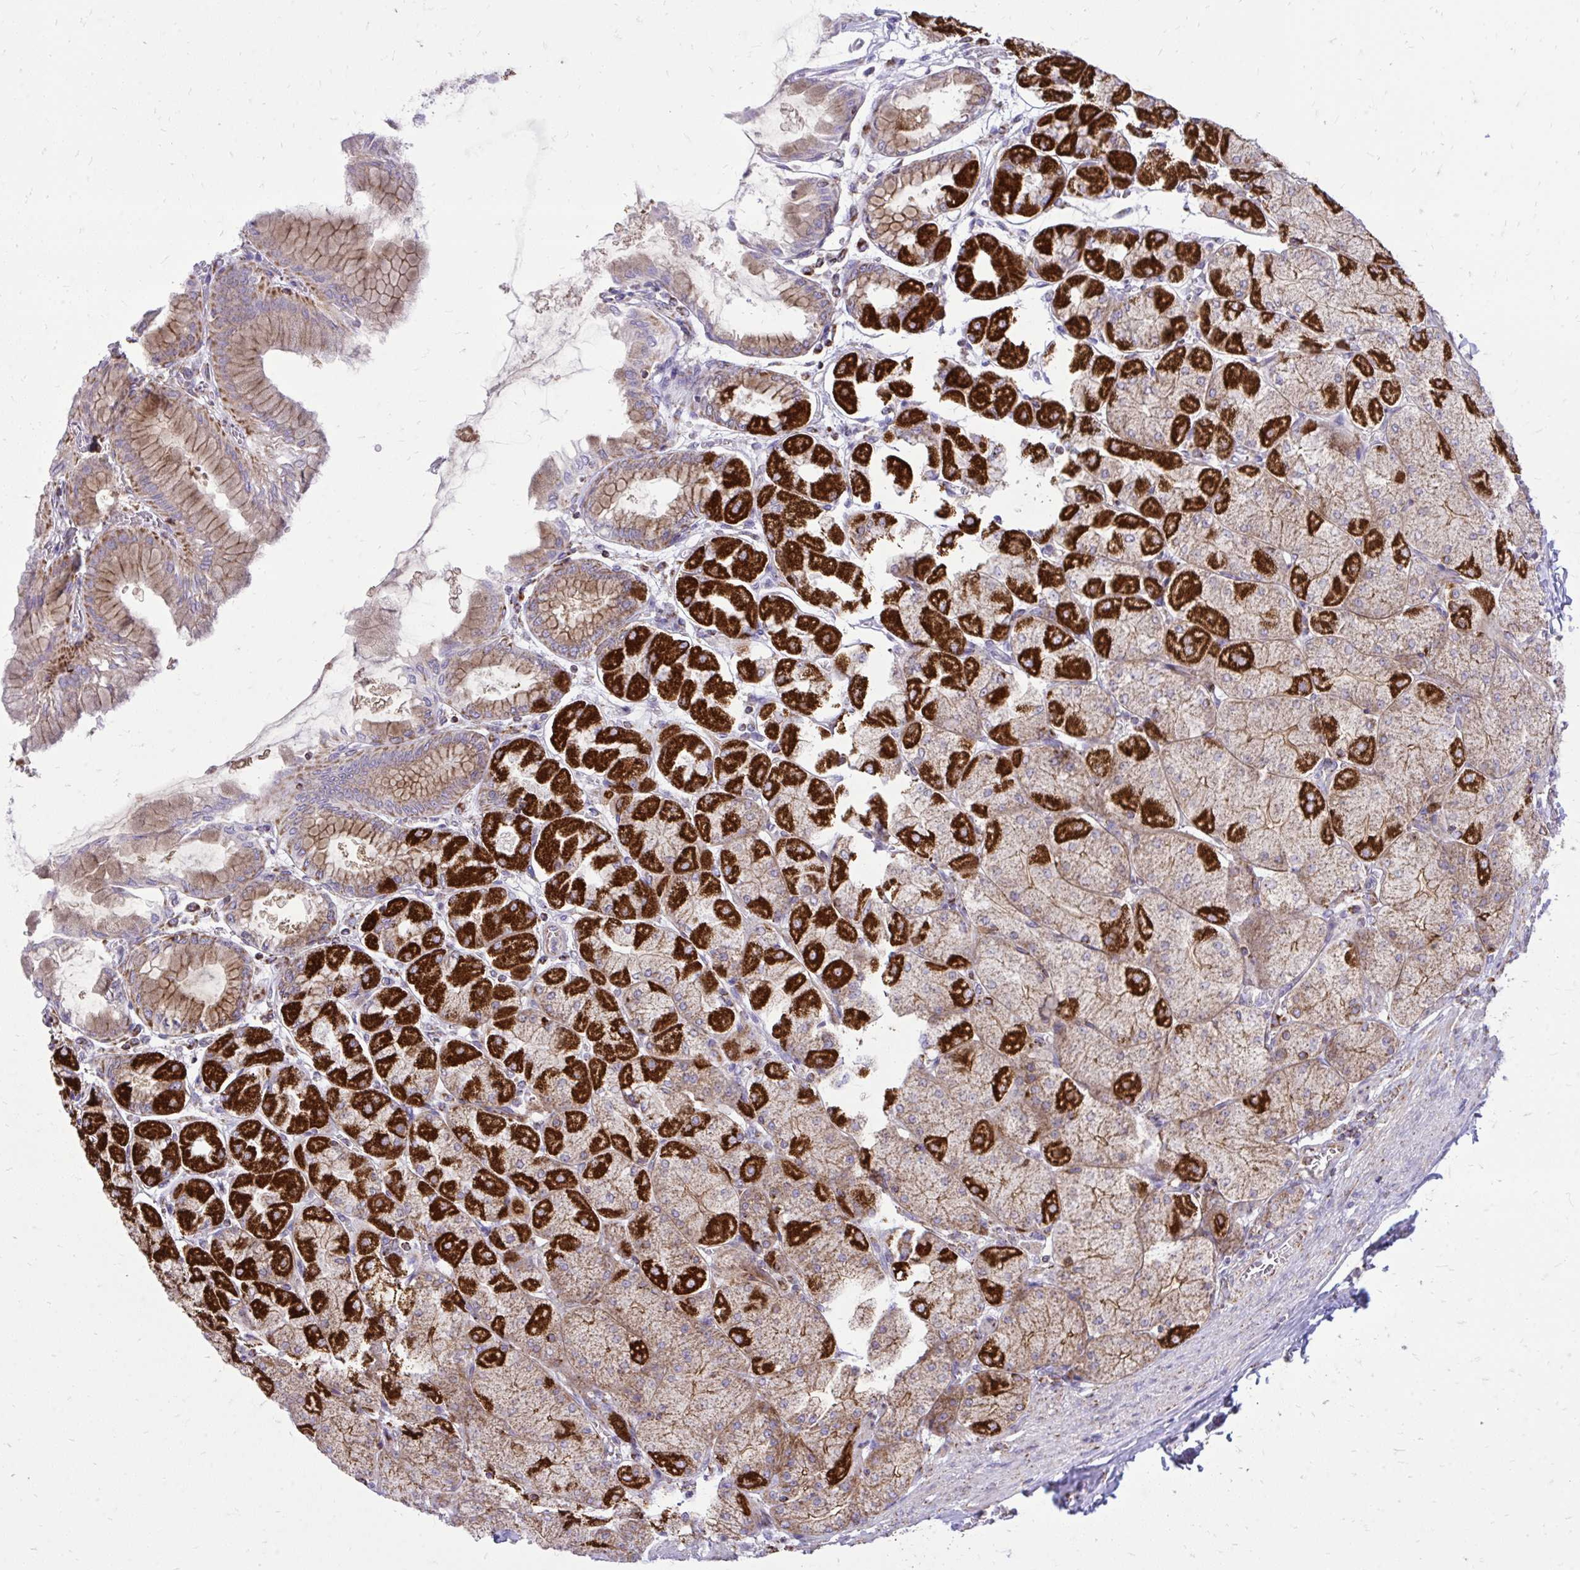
{"staining": {"intensity": "strong", "quantity": "25%-75%", "location": "cytoplasmic/membranous"}, "tissue": "stomach", "cell_type": "Glandular cells", "image_type": "normal", "snomed": [{"axis": "morphology", "description": "Normal tissue, NOS"}, {"axis": "topography", "description": "Stomach, upper"}], "caption": "Brown immunohistochemical staining in normal human stomach exhibits strong cytoplasmic/membranous staining in approximately 25%-75% of glandular cells. (Brightfield microscopy of DAB IHC at high magnification).", "gene": "SPTBN2", "patient": {"sex": "female", "age": 56}}